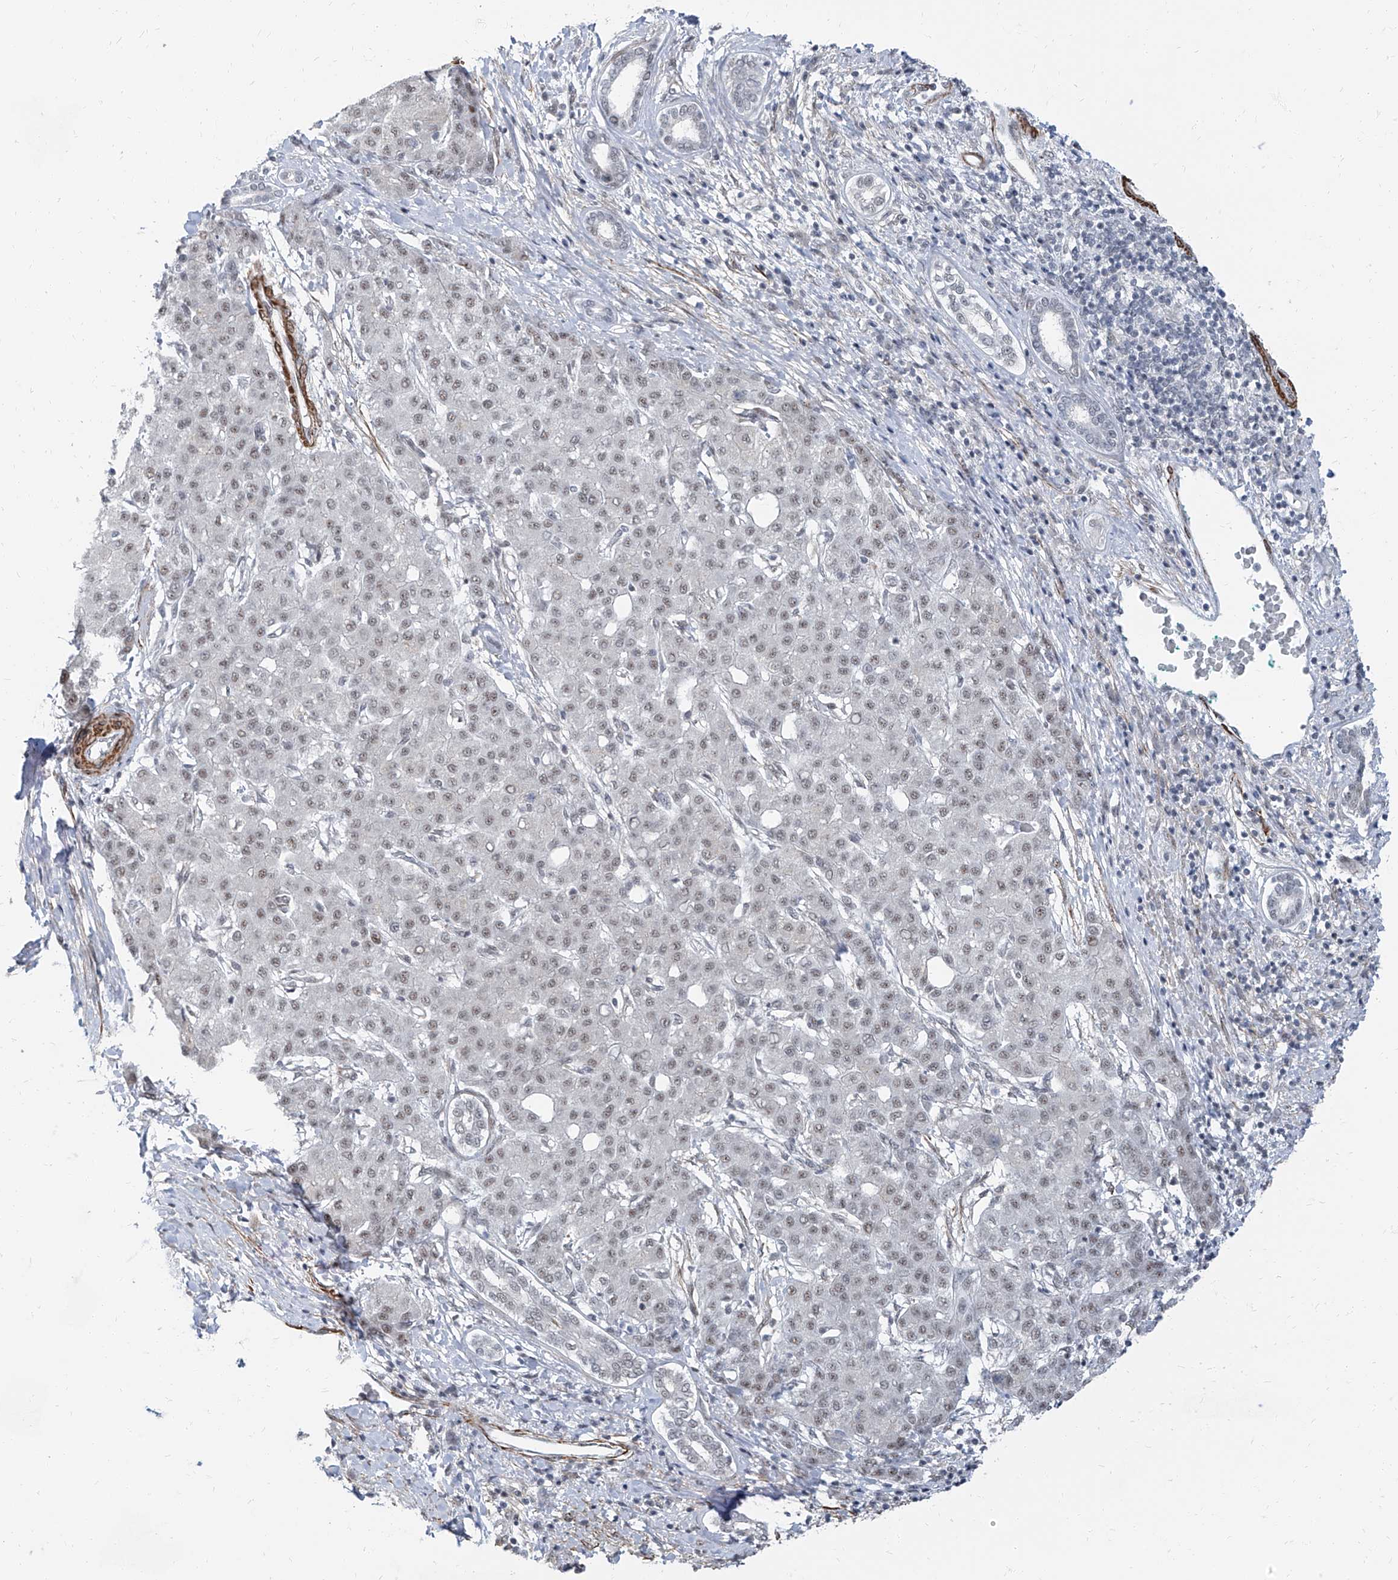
{"staining": {"intensity": "weak", "quantity": "<25%", "location": "nuclear"}, "tissue": "liver cancer", "cell_type": "Tumor cells", "image_type": "cancer", "snomed": [{"axis": "morphology", "description": "Carcinoma, Hepatocellular, NOS"}, {"axis": "topography", "description": "Liver"}], "caption": "Liver cancer (hepatocellular carcinoma) was stained to show a protein in brown. There is no significant expression in tumor cells. (DAB immunohistochemistry (IHC) visualized using brightfield microscopy, high magnification).", "gene": "TXLNB", "patient": {"sex": "male", "age": 65}}